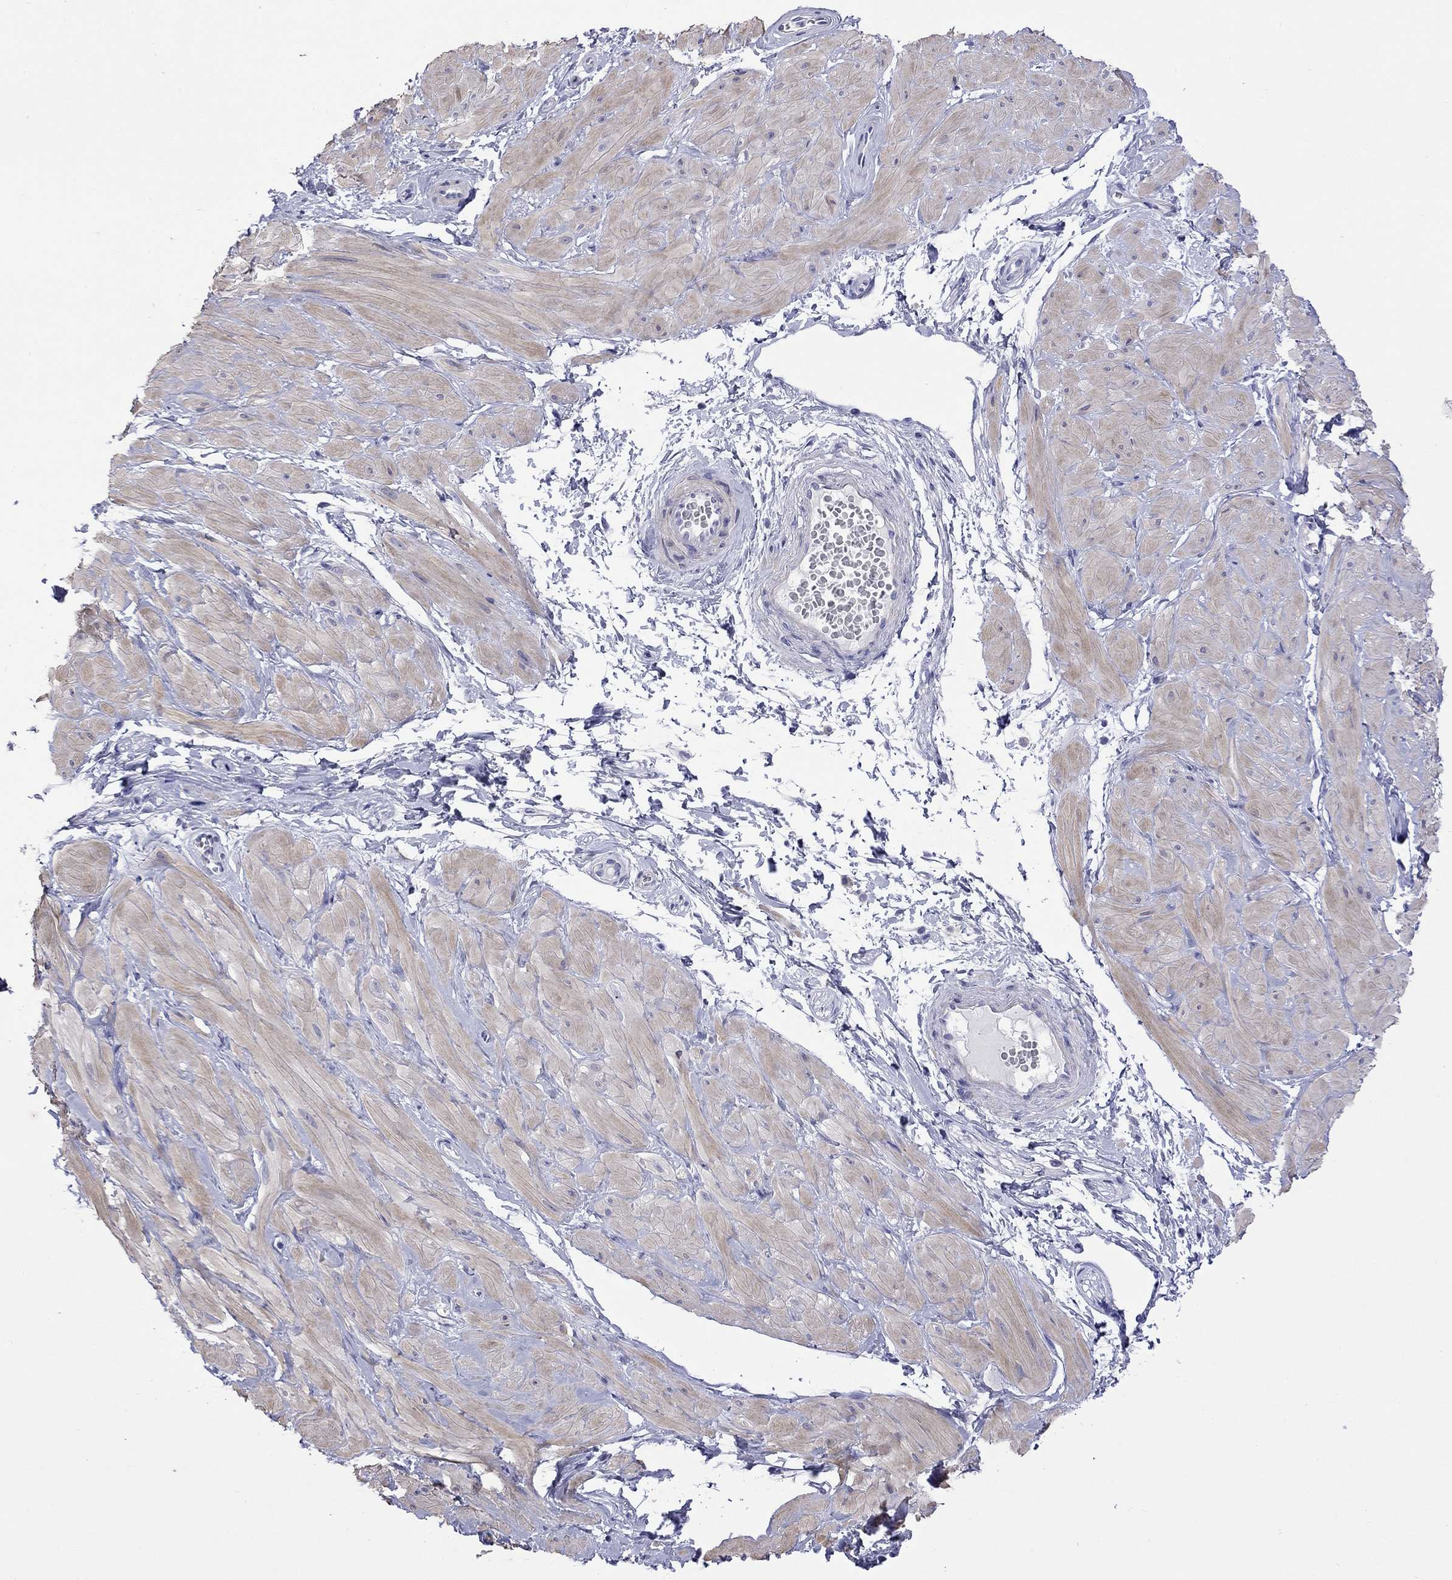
{"staining": {"intensity": "negative", "quantity": "none", "location": "none"}, "tissue": "adipose tissue", "cell_type": "Adipocytes", "image_type": "normal", "snomed": [{"axis": "morphology", "description": "Normal tissue, NOS"}, {"axis": "topography", "description": "Smooth muscle"}, {"axis": "topography", "description": "Peripheral nerve tissue"}], "caption": "High power microscopy histopathology image of an immunohistochemistry histopathology image of unremarkable adipose tissue, revealing no significant staining in adipocytes.", "gene": "KIAA2012", "patient": {"sex": "male", "age": 22}}